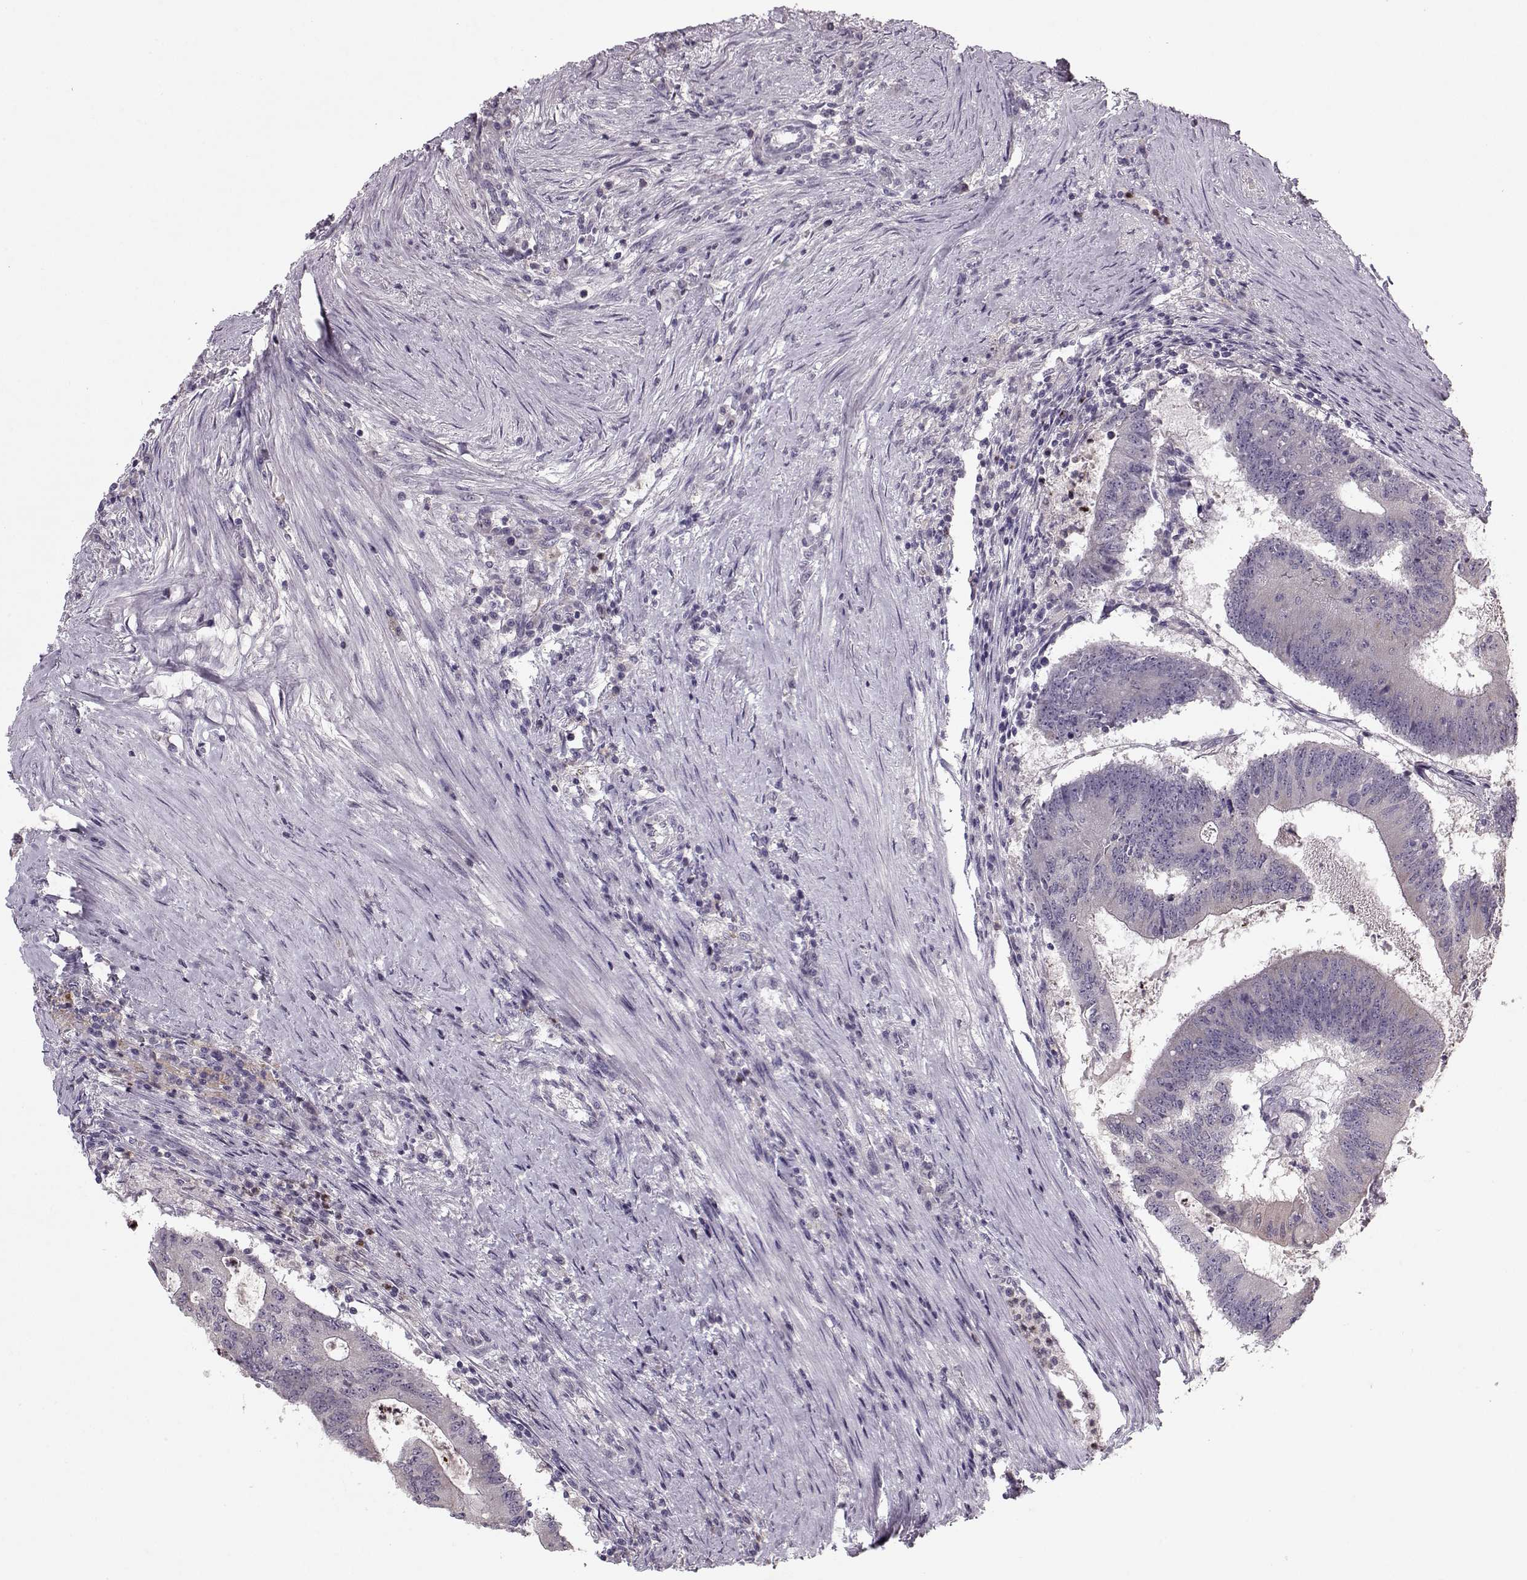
{"staining": {"intensity": "weak", "quantity": "25%-75%", "location": "cytoplasmic/membranous"}, "tissue": "colorectal cancer", "cell_type": "Tumor cells", "image_type": "cancer", "snomed": [{"axis": "morphology", "description": "Adenocarcinoma, NOS"}, {"axis": "topography", "description": "Colon"}], "caption": "Colorectal cancer stained with DAB (3,3'-diaminobenzidine) immunohistochemistry (IHC) reveals low levels of weak cytoplasmic/membranous expression in about 25%-75% of tumor cells.", "gene": "ACOT11", "patient": {"sex": "female", "age": 70}}